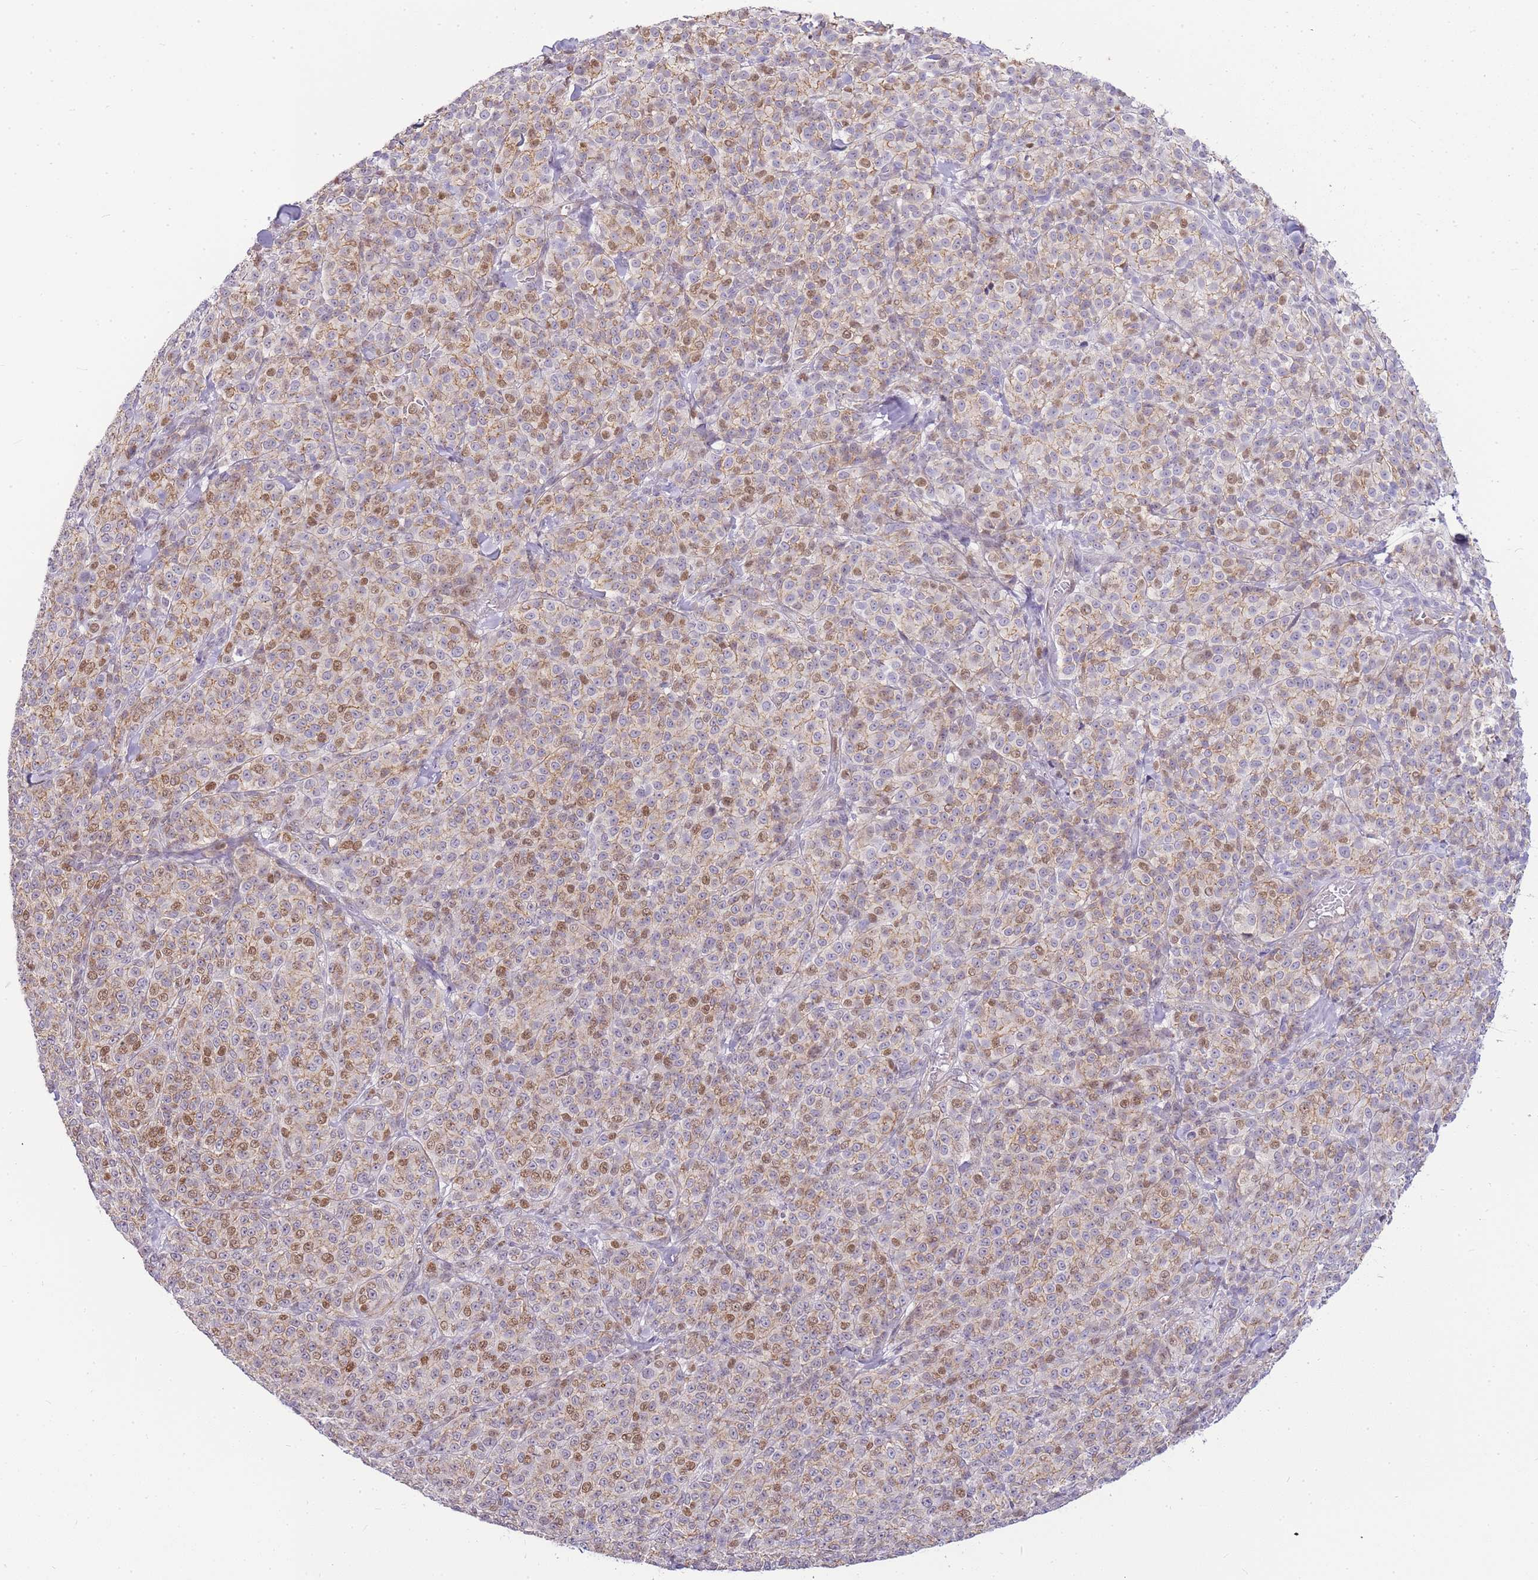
{"staining": {"intensity": "moderate", "quantity": "25%-75%", "location": "nuclear"}, "tissue": "melanoma", "cell_type": "Tumor cells", "image_type": "cancer", "snomed": [{"axis": "morphology", "description": "Normal tissue, NOS"}, {"axis": "morphology", "description": "Malignant melanoma, NOS"}, {"axis": "topography", "description": "Skin"}], "caption": "The histopathology image exhibits immunohistochemical staining of malignant melanoma. There is moderate nuclear expression is present in approximately 25%-75% of tumor cells.", "gene": "CLBA1", "patient": {"sex": "female", "age": 34}}